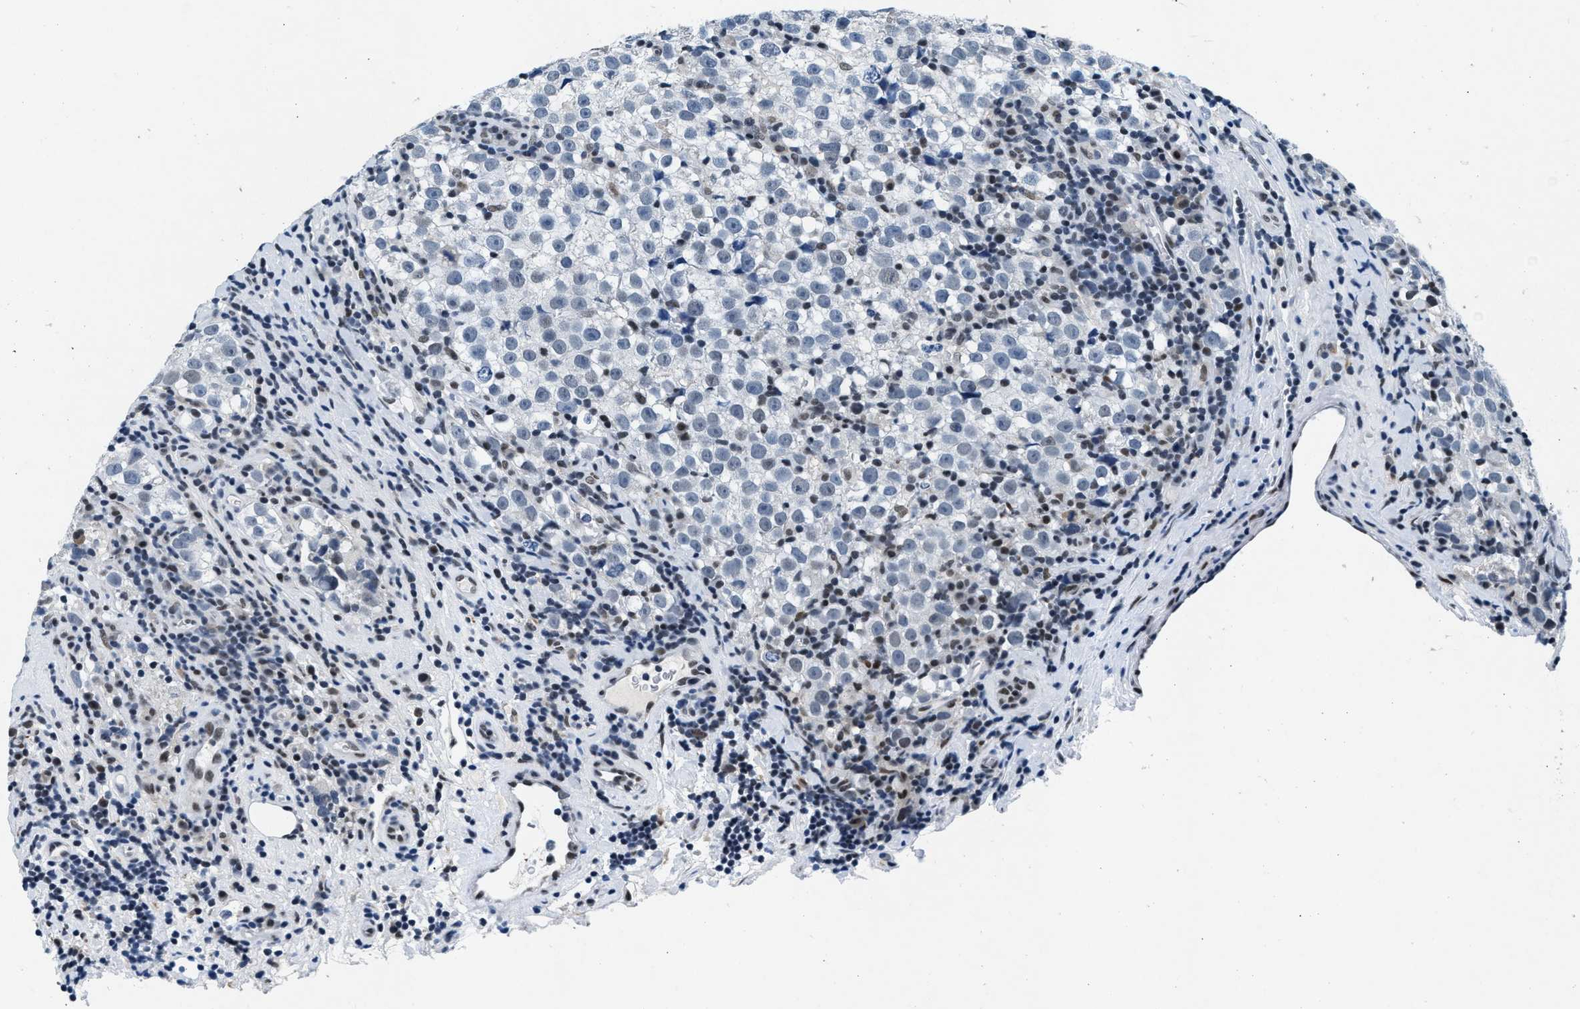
{"staining": {"intensity": "negative", "quantity": "none", "location": "none"}, "tissue": "testis cancer", "cell_type": "Tumor cells", "image_type": "cancer", "snomed": [{"axis": "morphology", "description": "Normal tissue, NOS"}, {"axis": "morphology", "description": "Seminoma, NOS"}, {"axis": "topography", "description": "Testis"}], "caption": "High magnification brightfield microscopy of testis cancer (seminoma) stained with DAB (3,3'-diaminobenzidine) (brown) and counterstained with hematoxylin (blue): tumor cells show no significant positivity.", "gene": "ATF2", "patient": {"sex": "male", "age": 43}}